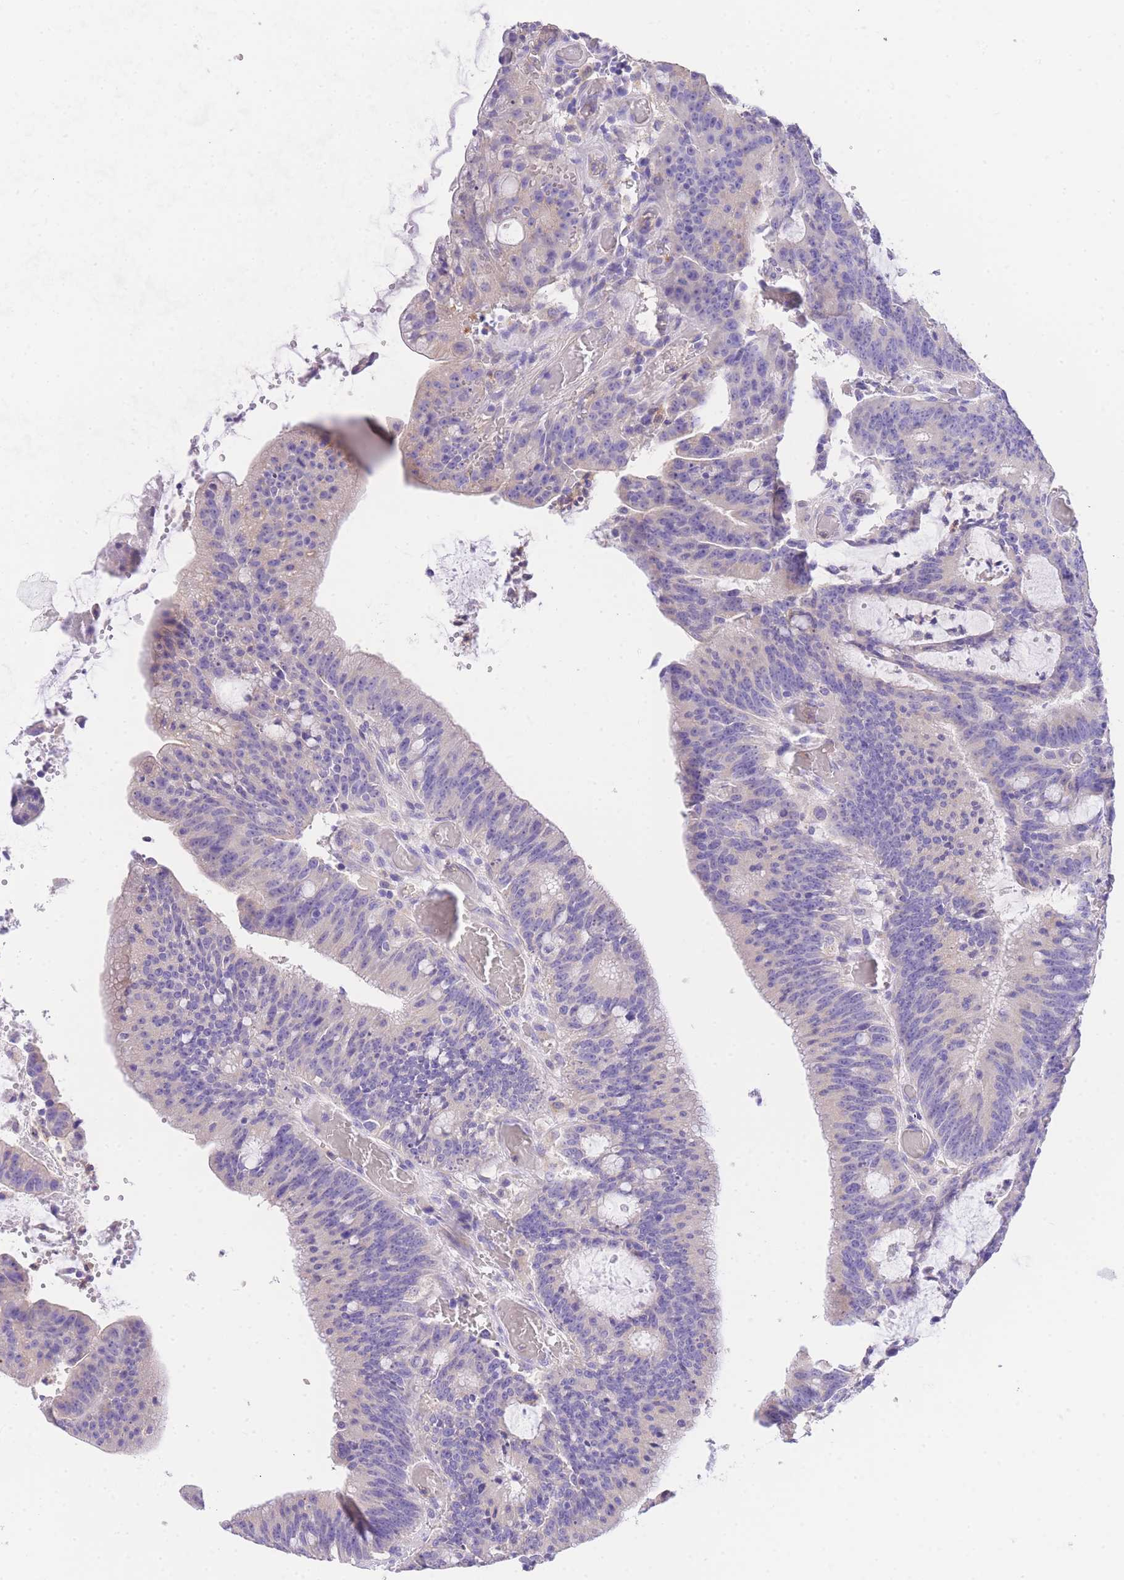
{"staining": {"intensity": "weak", "quantity": "25%-75%", "location": "cytoplasmic/membranous"}, "tissue": "colorectal cancer", "cell_type": "Tumor cells", "image_type": "cancer", "snomed": [{"axis": "morphology", "description": "Adenocarcinoma, NOS"}, {"axis": "topography", "description": "Rectum"}], "caption": "Colorectal adenocarcinoma stained with a protein marker demonstrates weak staining in tumor cells.", "gene": "EPN2", "patient": {"sex": "female", "age": 77}}